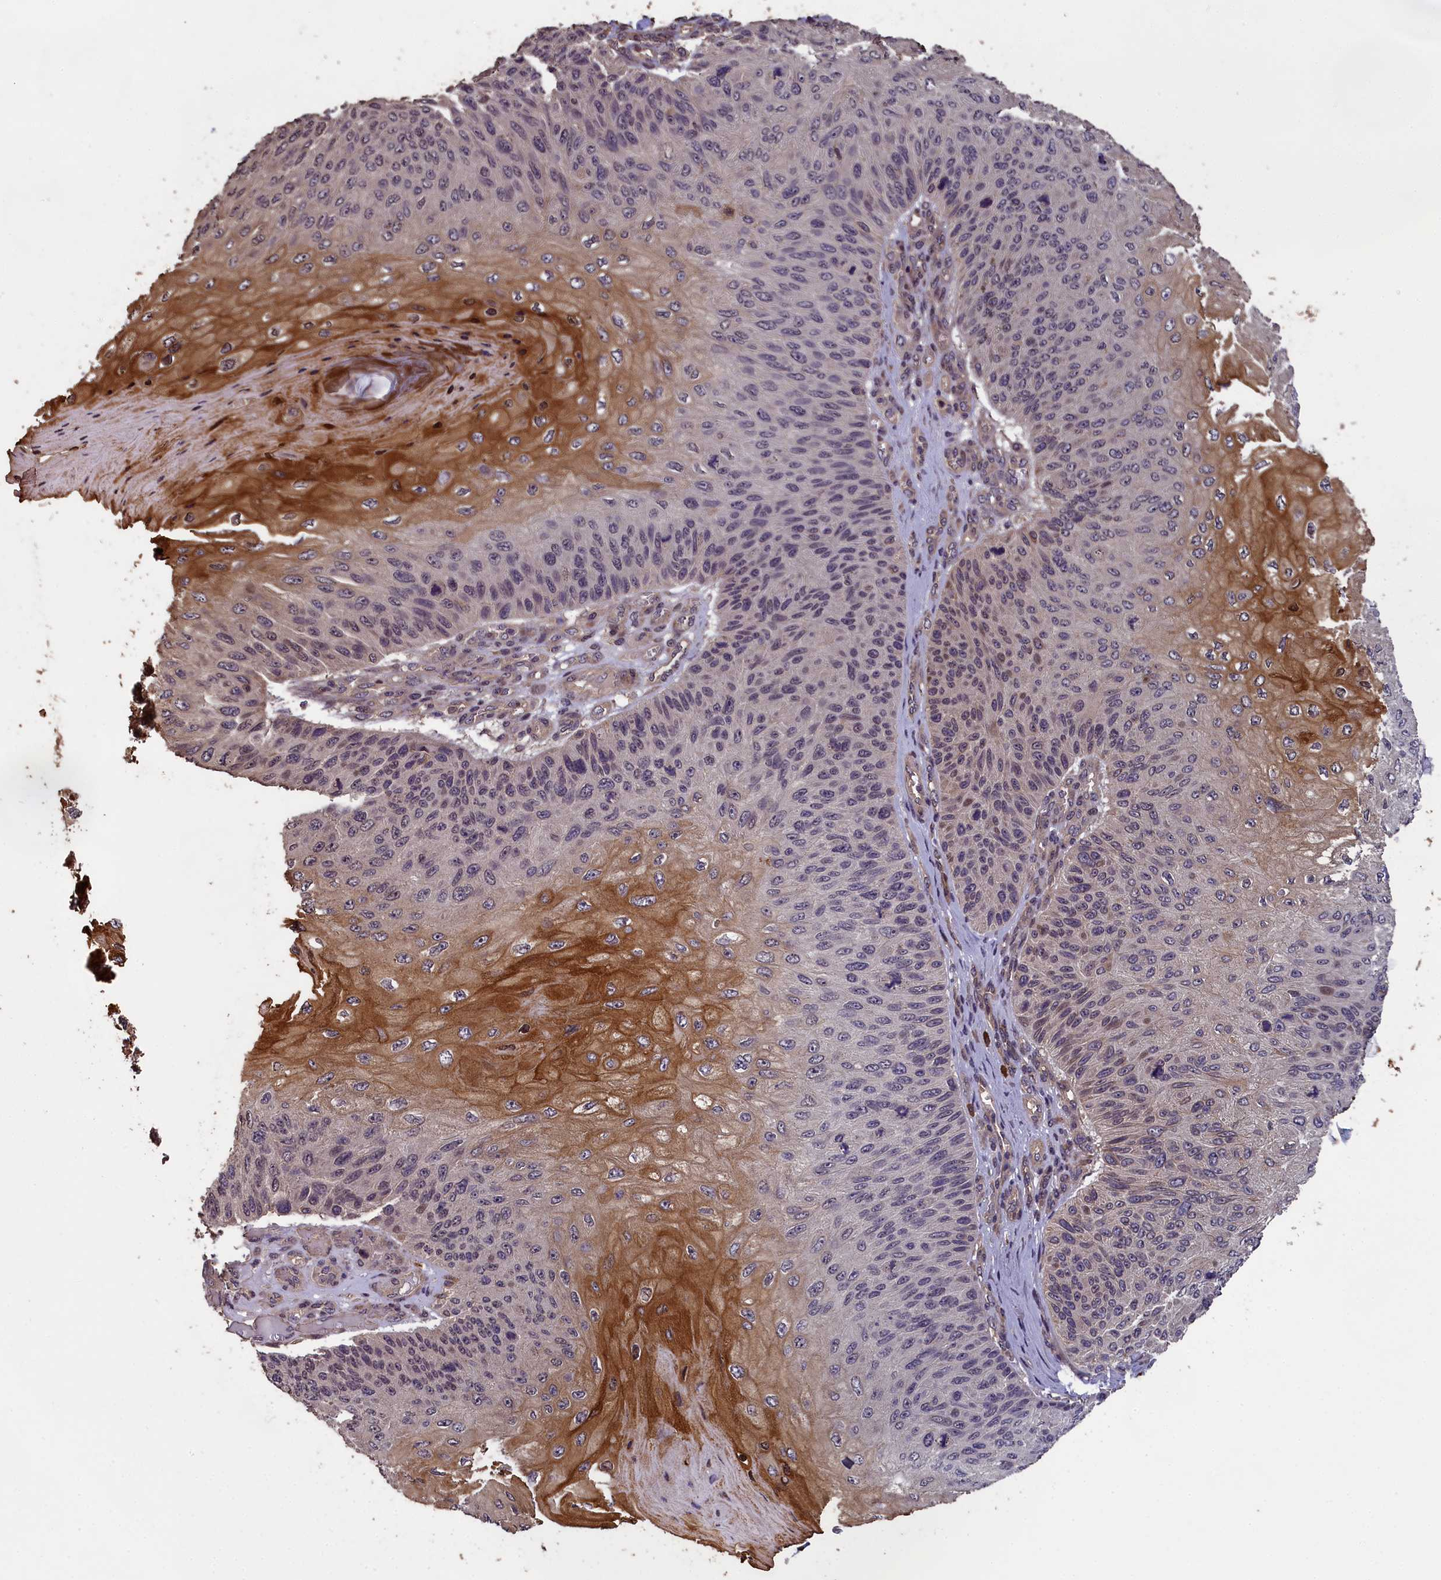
{"staining": {"intensity": "weak", "quantity": "<25%", "location": "nuclear"}, "tissue": "skin cancer", "cell_type": "Tumor cells", "image_type": "cancer", "snomed": [{"axis": "morphology", "description": "Squamous cell carcinoma, NOS"}, {"axis": "topography", "description": "Skin"}], "caption": "Tumor cells show no significant protein positivity in skin squamous cell carcinoma. (DAB immunohistochemistry, high magnification).", "gene": "CHD9", "patient": {"sex": "female", "age": 88}}